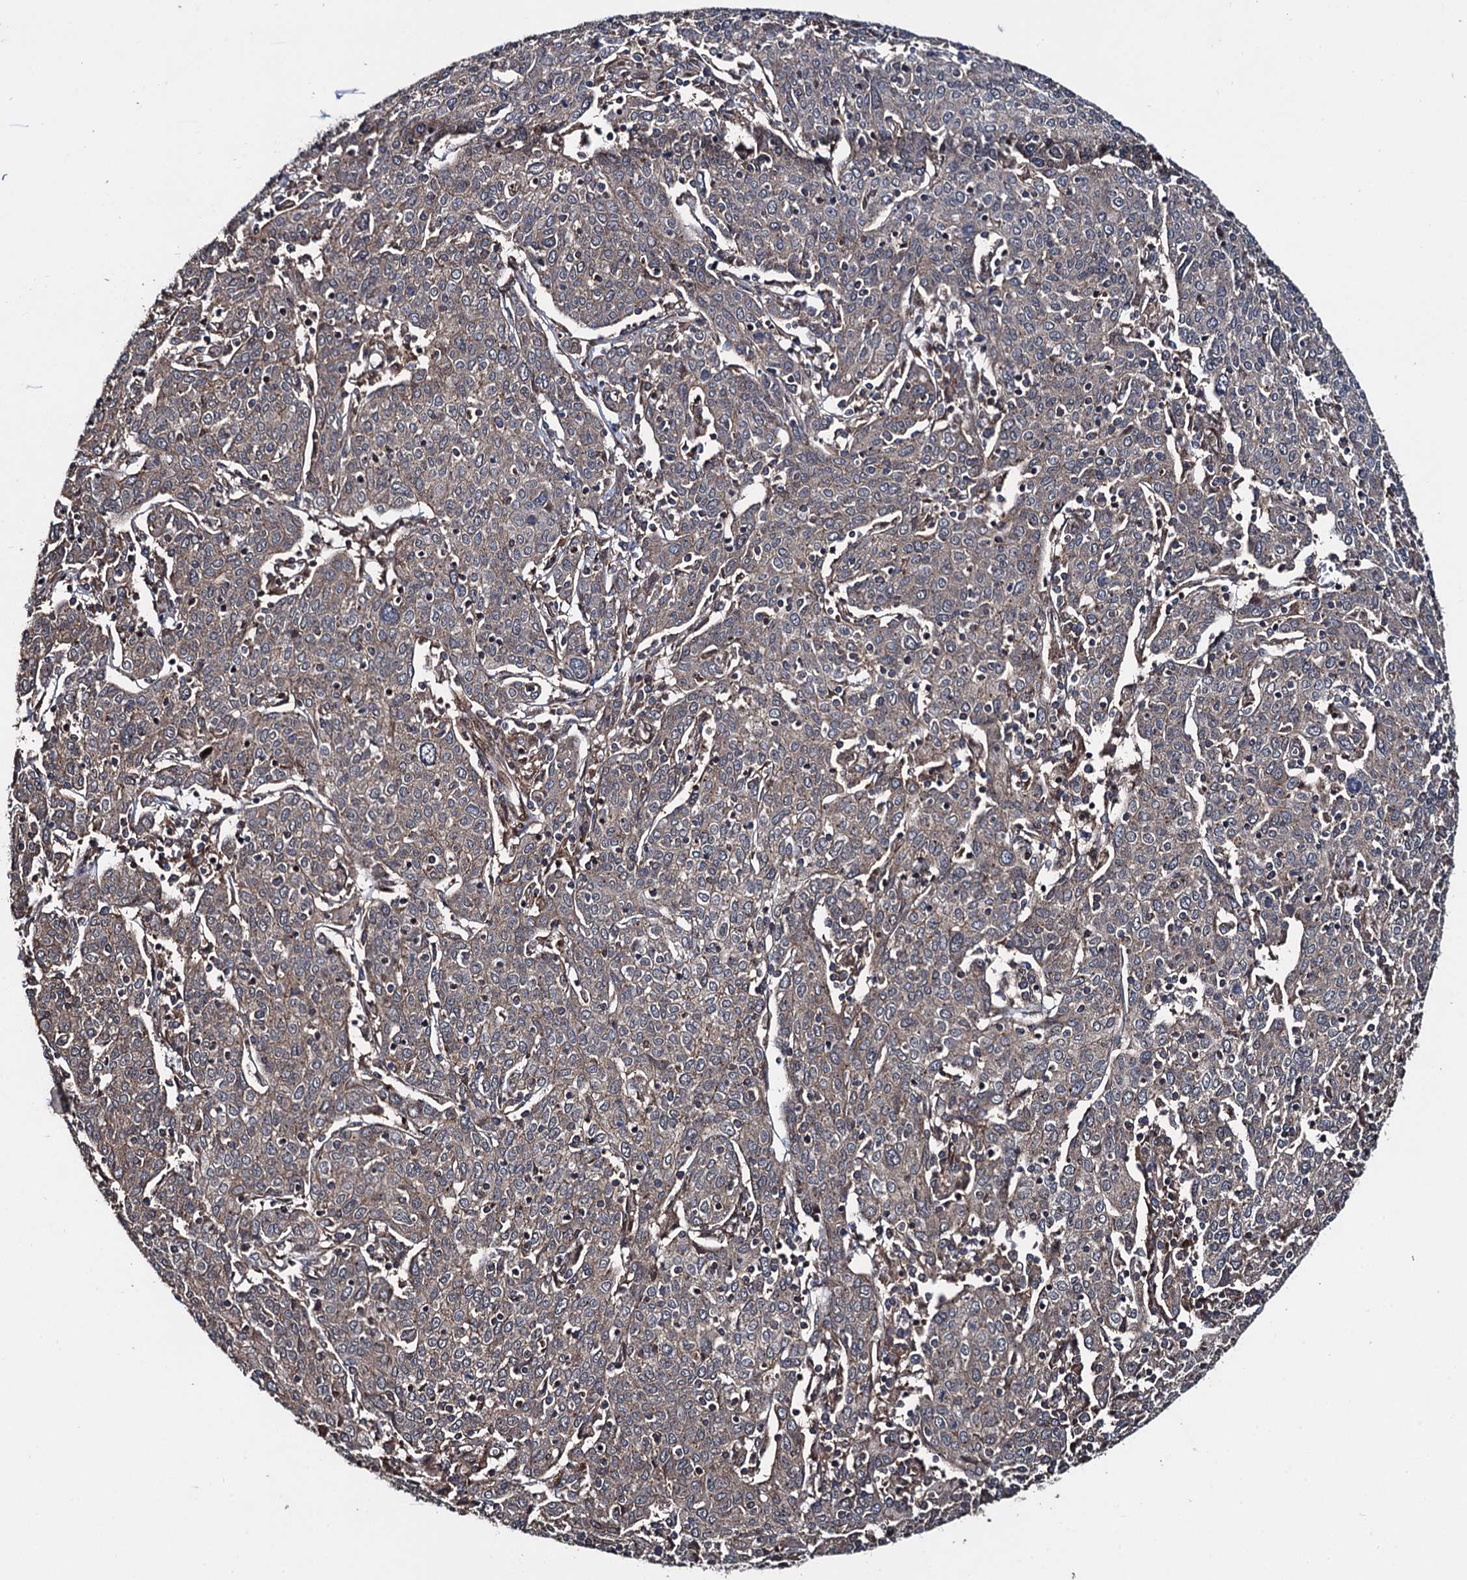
{"staining": {"intensity": "moderate", "quantity": ">75%", "location": "cytoplasmic/membranous"}, "tissue": "cervical cancer", "cell_type": "Tumor cells", "image_type": "cancer", "snomed": [{"axis": "morphology", "description": "Squamous cell carcinoma, NOS"}, {"axis": "topography", "description": "Cervix"}], "caption": "Cervical squamous cell carcinoma tissue reveals moderate cytoplasmic/membranous staining in about >75% of tumor cells, visualized by immunohistochemistry.", "gene": "RHOBTB1", "patient": {"sex": "female", "age": 67}}